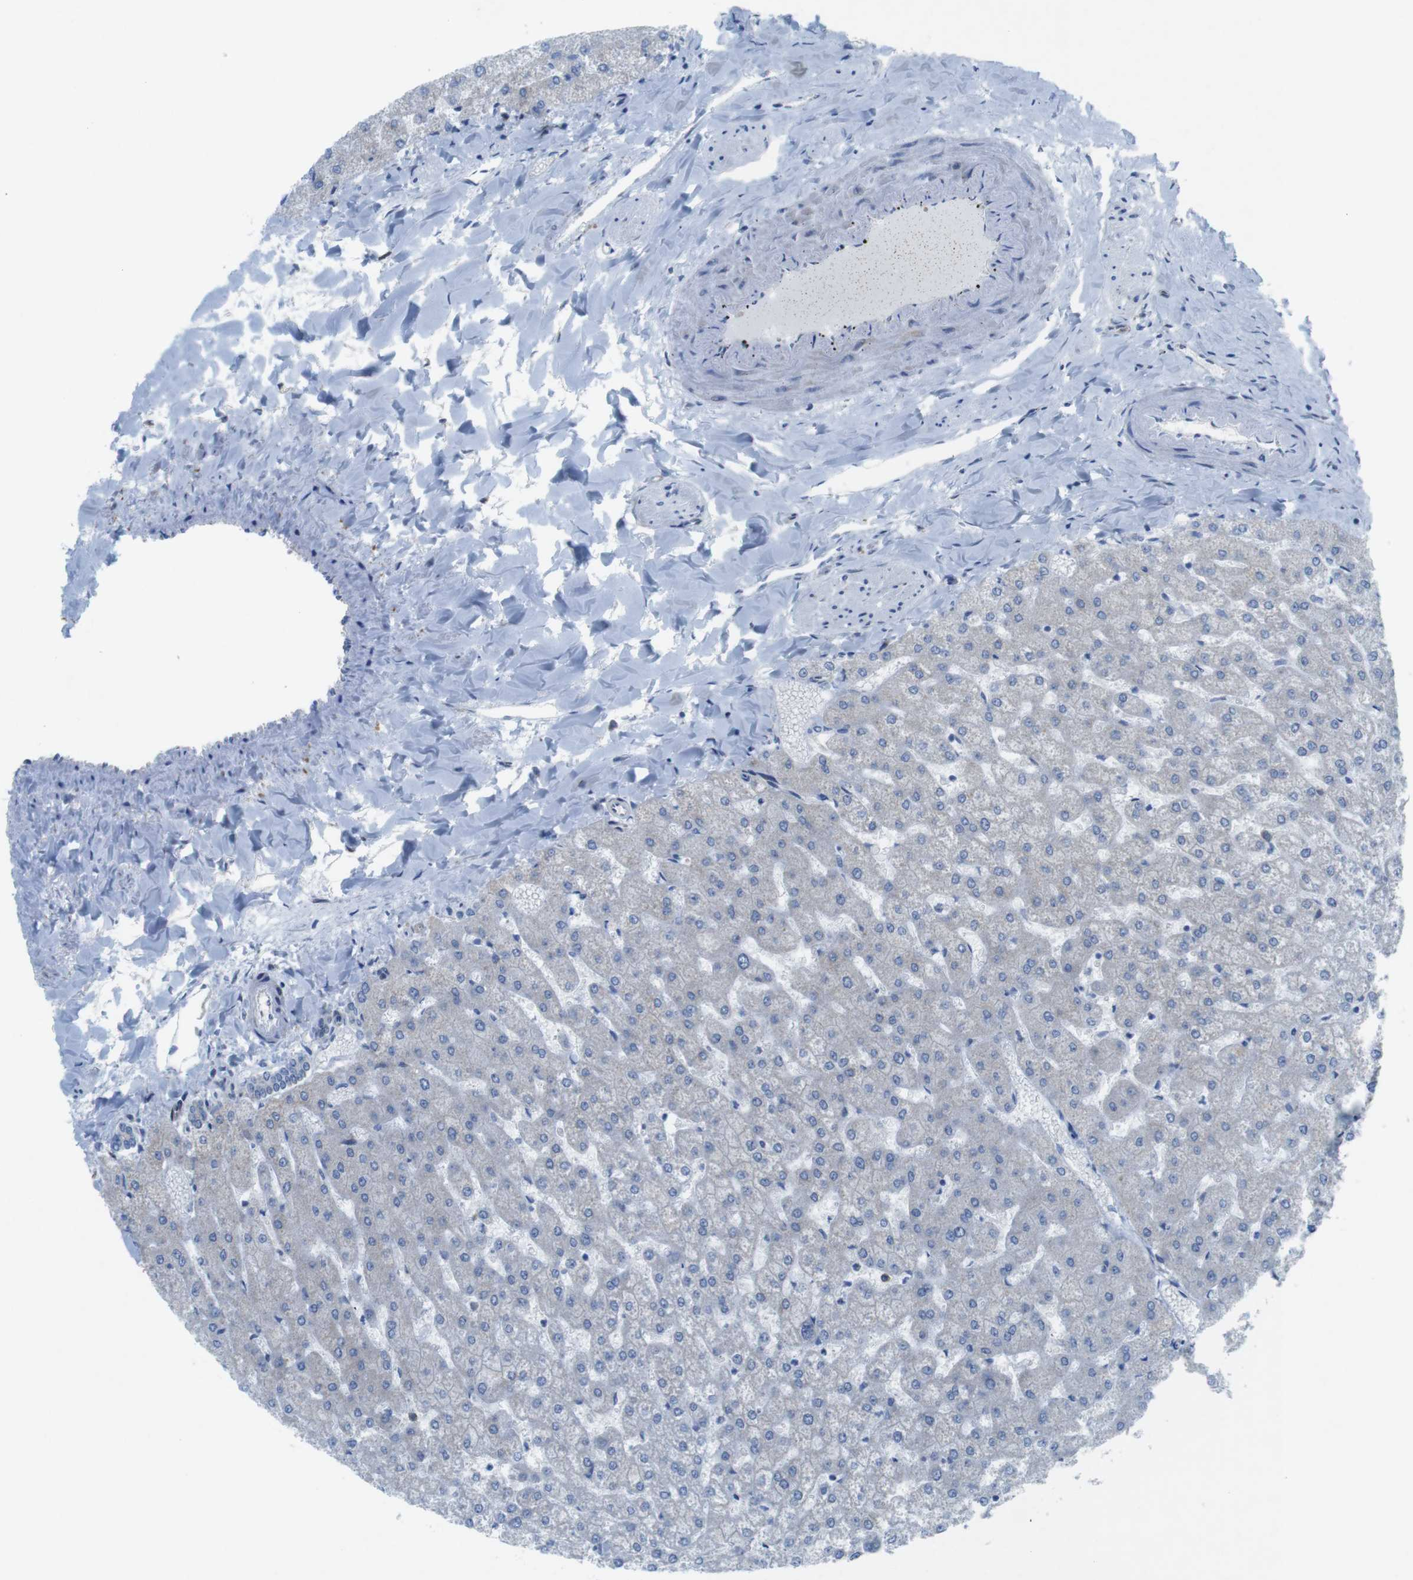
{"staining": {"intensity": "moderate", "quantity": ">75%", "location": "cytoplasmic/membranous"}, "tissue": "liver", "cell_type": "Cholangiocytes", "image_type": "normal", "snomed": [{"axis": "morphology", "description": "Normal tissue, NOS"}, {"axis": "topography", "description": "Liver"}], "caption": "Immunohistochemistry (IHC) micrograph of normal liver: human liver stained using immunohistochemistry demonstrates medium levels of moderate protein expression localized specifically in the cytoplasmic/membranous of cholangiocytes, appearing as a cytoplasmic/membranous brown color.", "gene": "DIAPH2", "patient": {"sex": "female", "age": 32}}